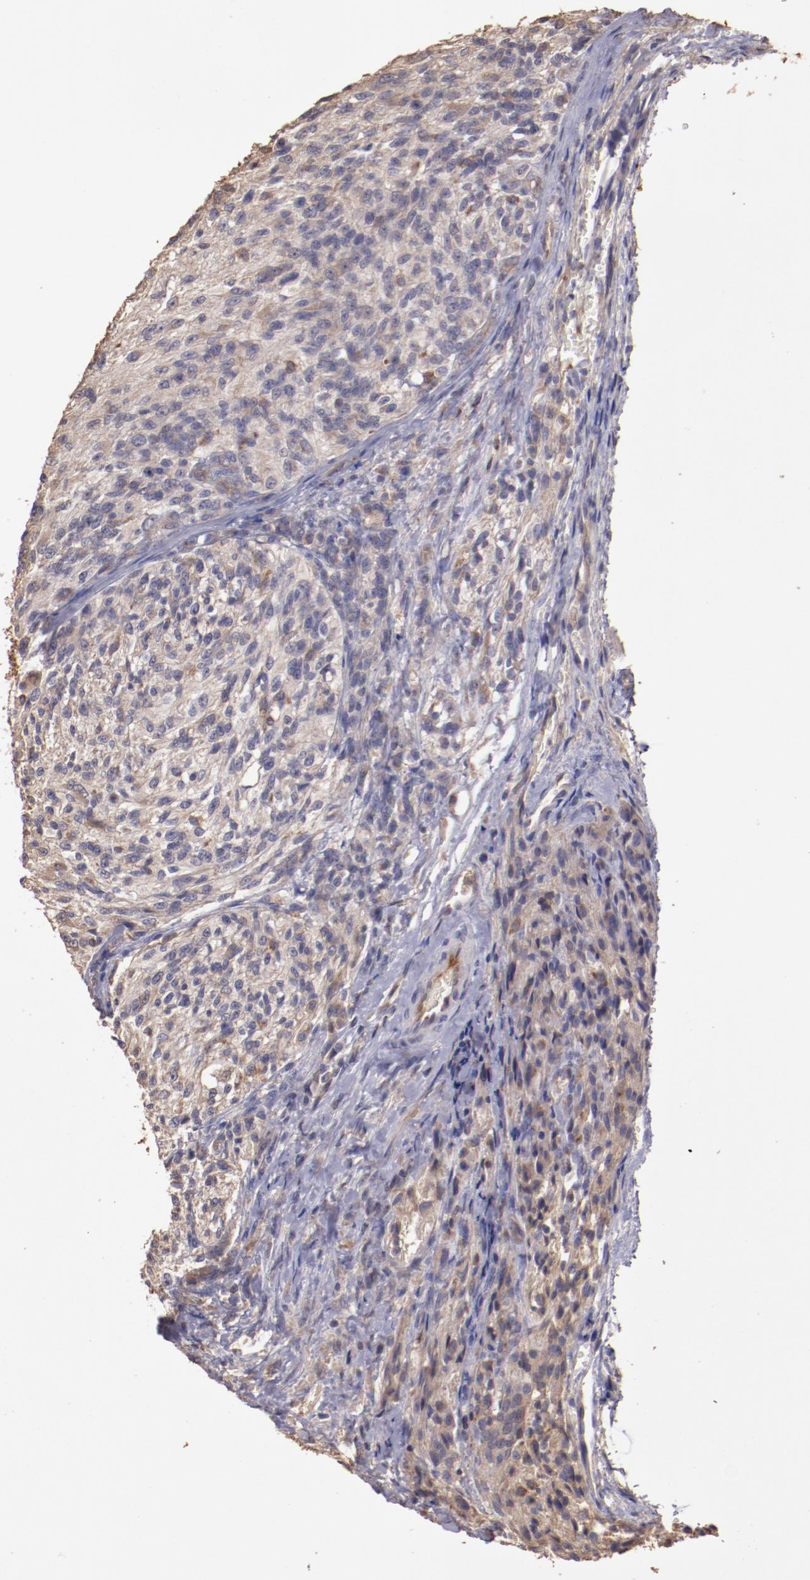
{"staining": {"intensity": "moderate", "quantity": ">75%", "location": "cytoplasmic/membranous"}, "tissue": "glioma", "cell_type": "Tumor cells", "image_type": "cancer", "snomed": [{"axis": "morphology", "description": "Normal tissue, NOS"}, {"axis": "morphology", "description": "Glioma, malignant, High grade"}, {"axis": "topography", "description": "Cerebral cortex"}], "caption": "The histopathology image demonstrates staining of malignant glioma (high-grade), revealing moderate cytoplasmic/membranous protein expression (brown color) within tumor cells.", "gene": "SRRD", "patient": {"sex": "male", "age": 56}}